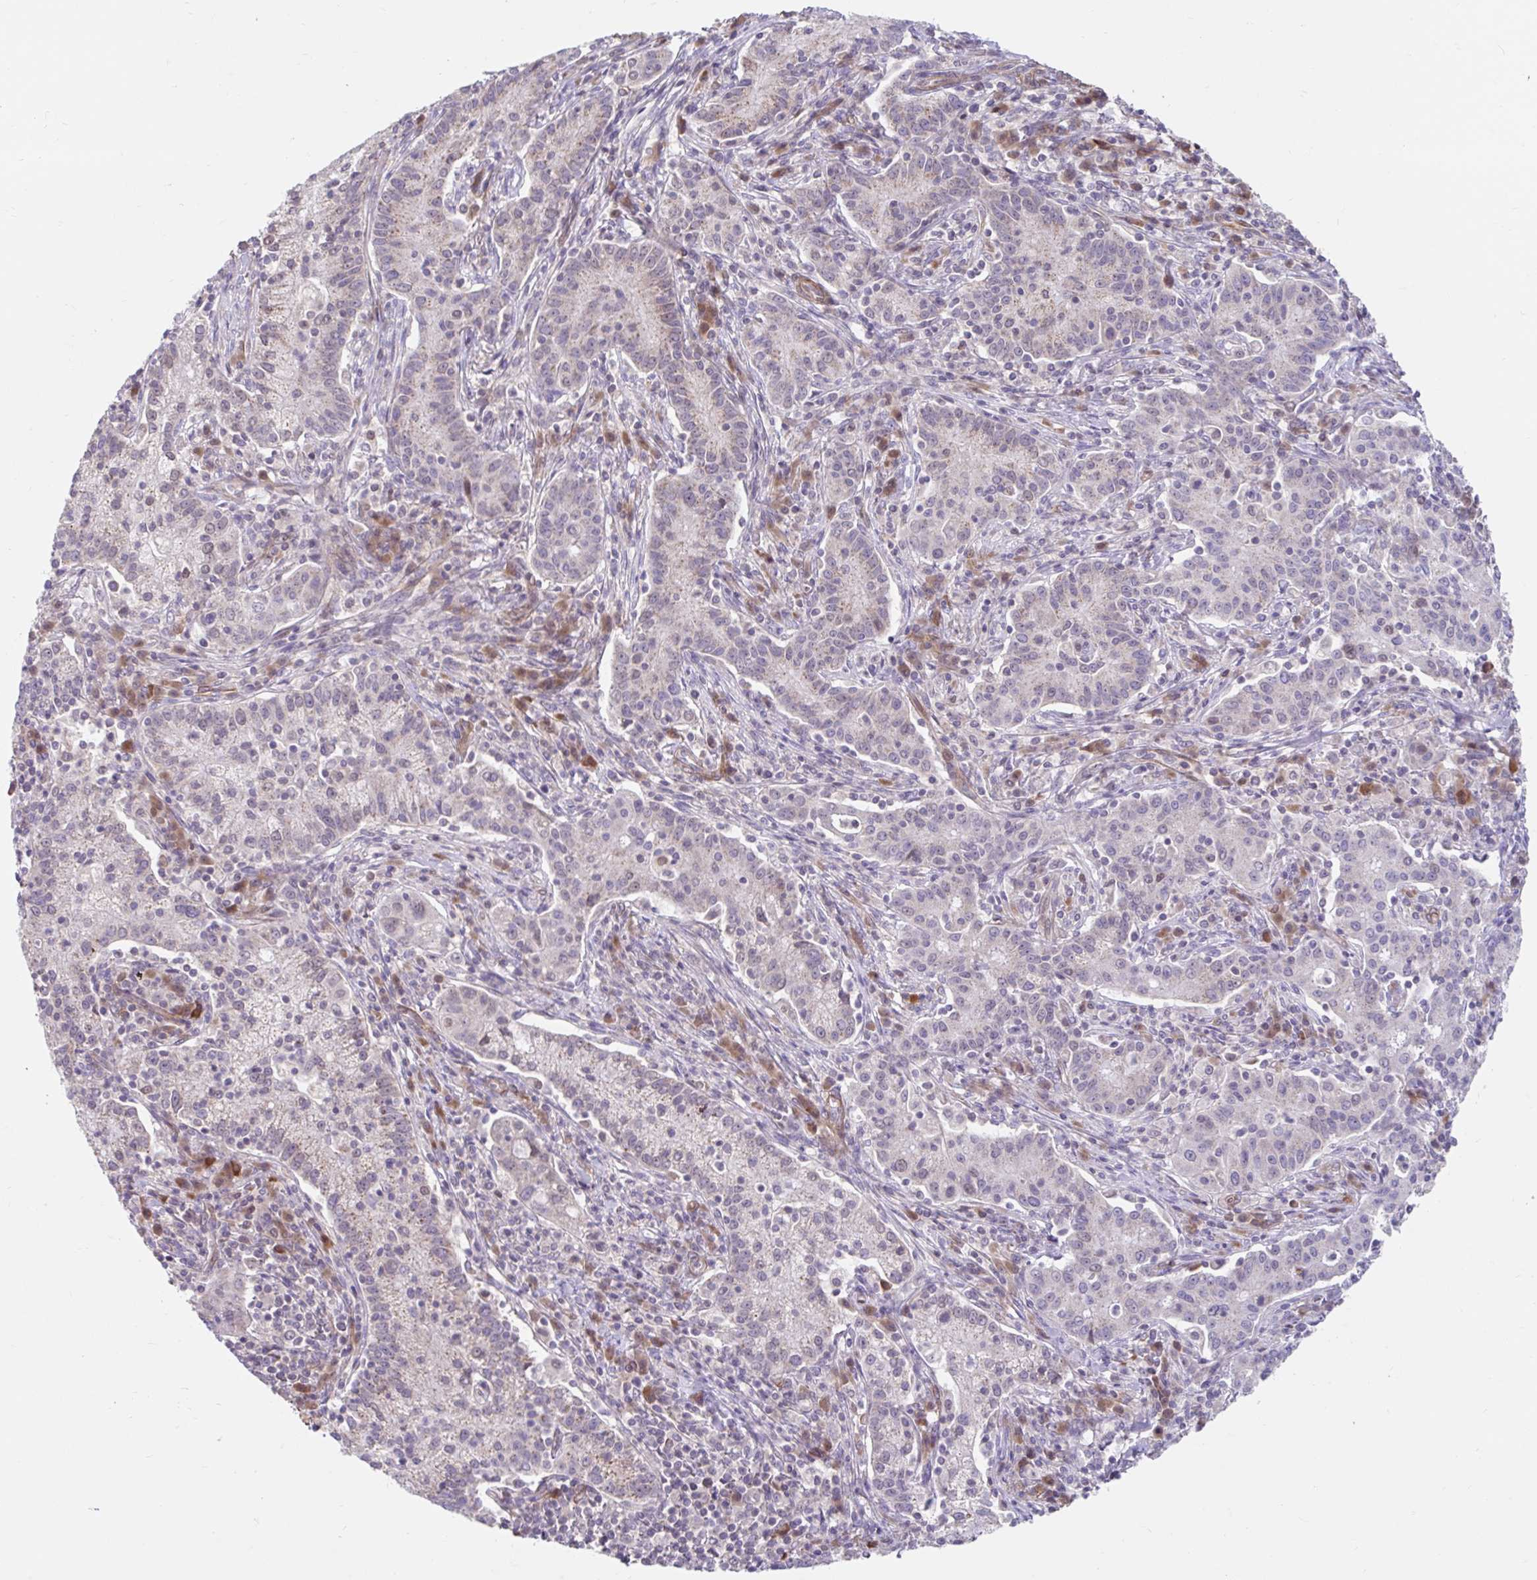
{"staining": {"intensity": "negative", "quantity": "none", "location": "none"}, "tissue": "cervical cancer", "cell_type": "Tumor cells", "image_type": "cancer", "snomed": [{"axis": "morphology", "description": "Normal tissue, NOS"}, {"axis": "morphology", "description": "Adenocarcinoma, NOS"}, {"axis": "topography", "description": "Cervix"}], "caption": "Tumor cells are negative for brown protein staining in cervical cancer. (DAB (3,3'-diaminobenzidine) IHC, high magnification).", "gene": "NT5C1B", "patient": {"sex": "female", "age": 44}}